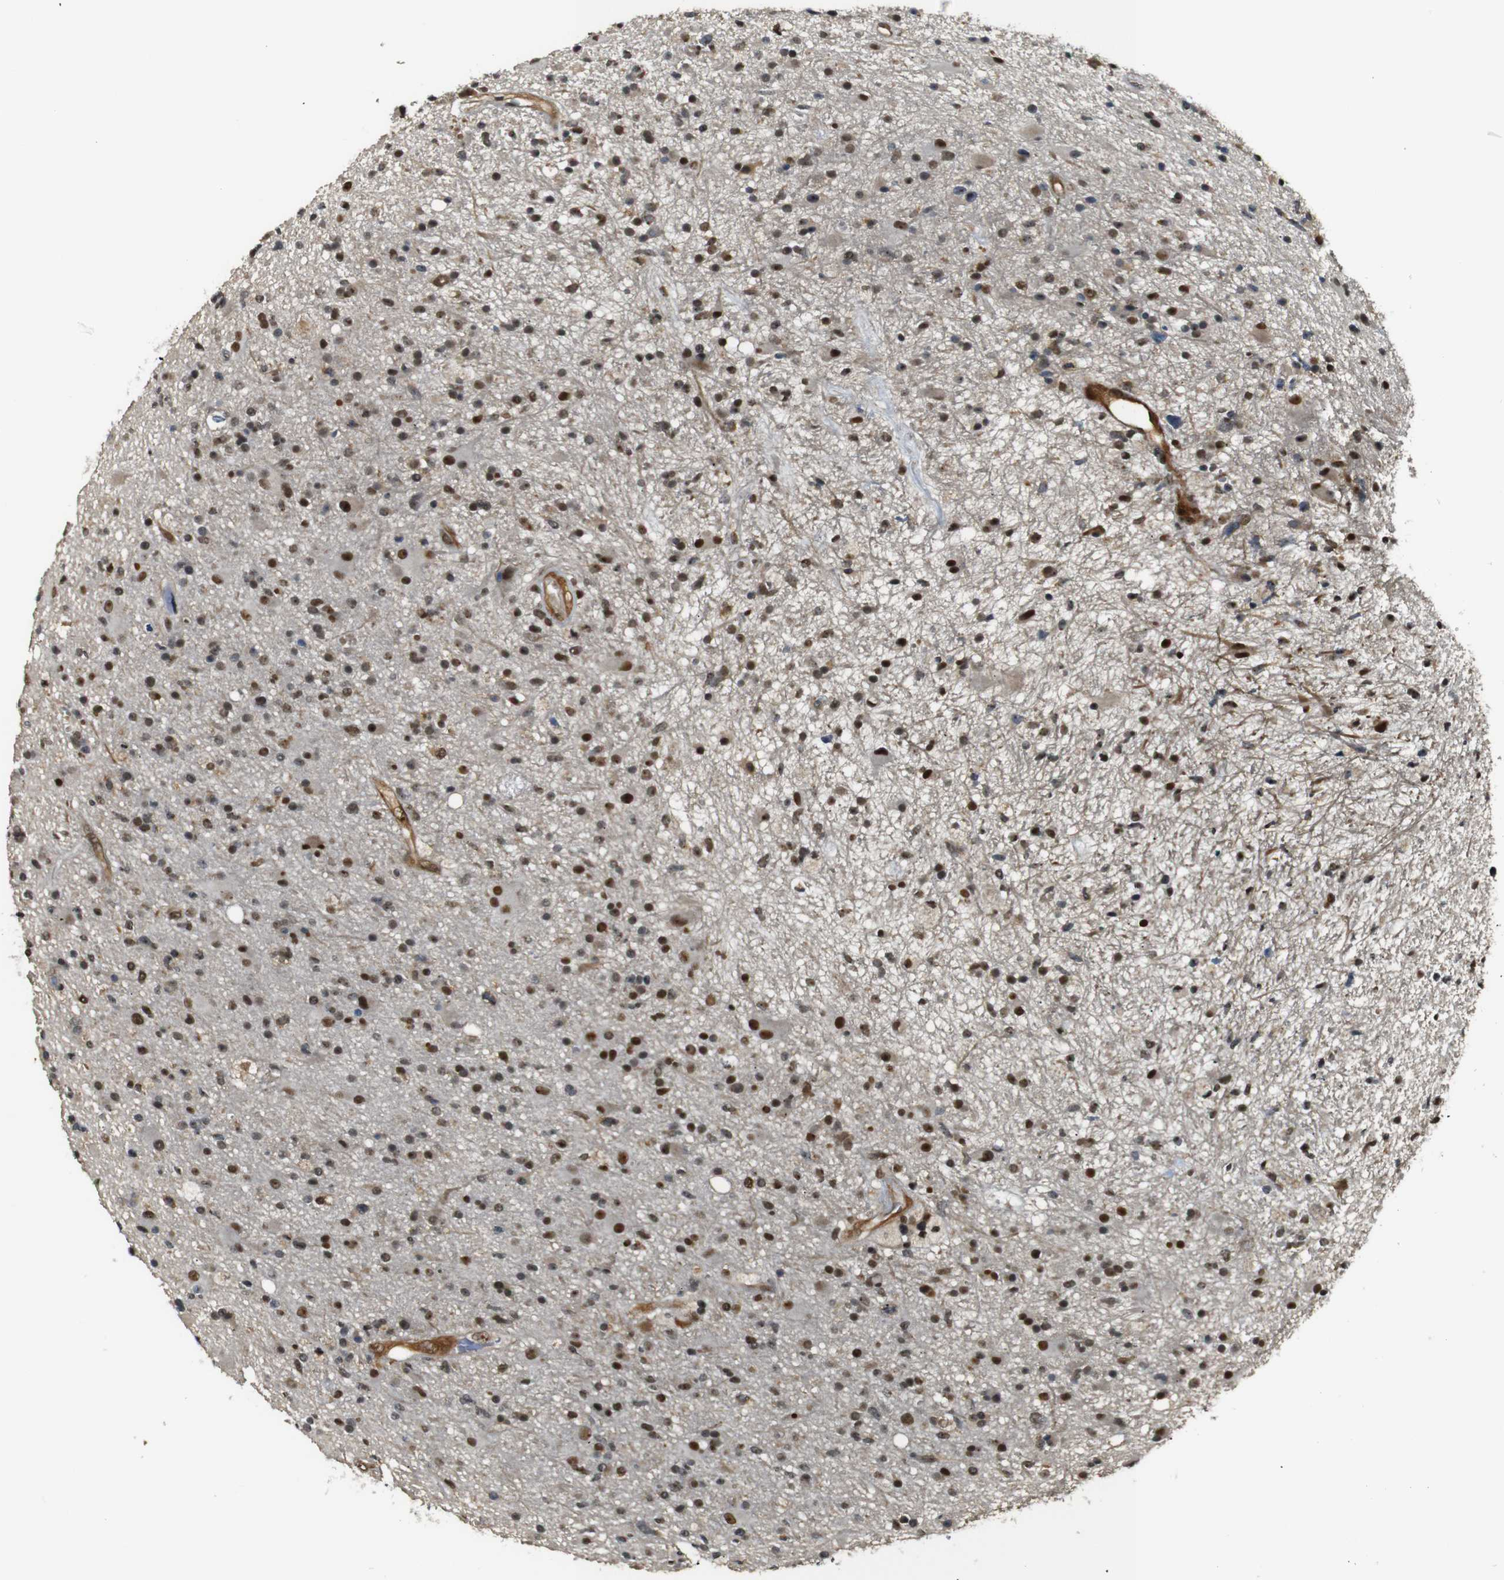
{"staining": {"intensity": "strong", "quantity": "25%-75%", "location": "nuclear"}, "tissue": "glioma", "cell_type": "Tumor cells", "image_type": "cancer", "snomed": [{"axis": "morphology", "description": "Glioma, malignant, High grade"}, {"axis": "topography", "description": "Brain"}], "caption": "Tumor cells demonstrate strong nuclear staining in approximately 25%-75% of cells in malignant high-grade glioma. The staining was performed using DAB (3,3'-diaminobenzidine) to visualize the protein expression in brown, while the nuclei were stained in blue with hematoxylin (Magnification: 20x).", "gene": "PARN", "patient": {"sex": "male", "age": 33}}